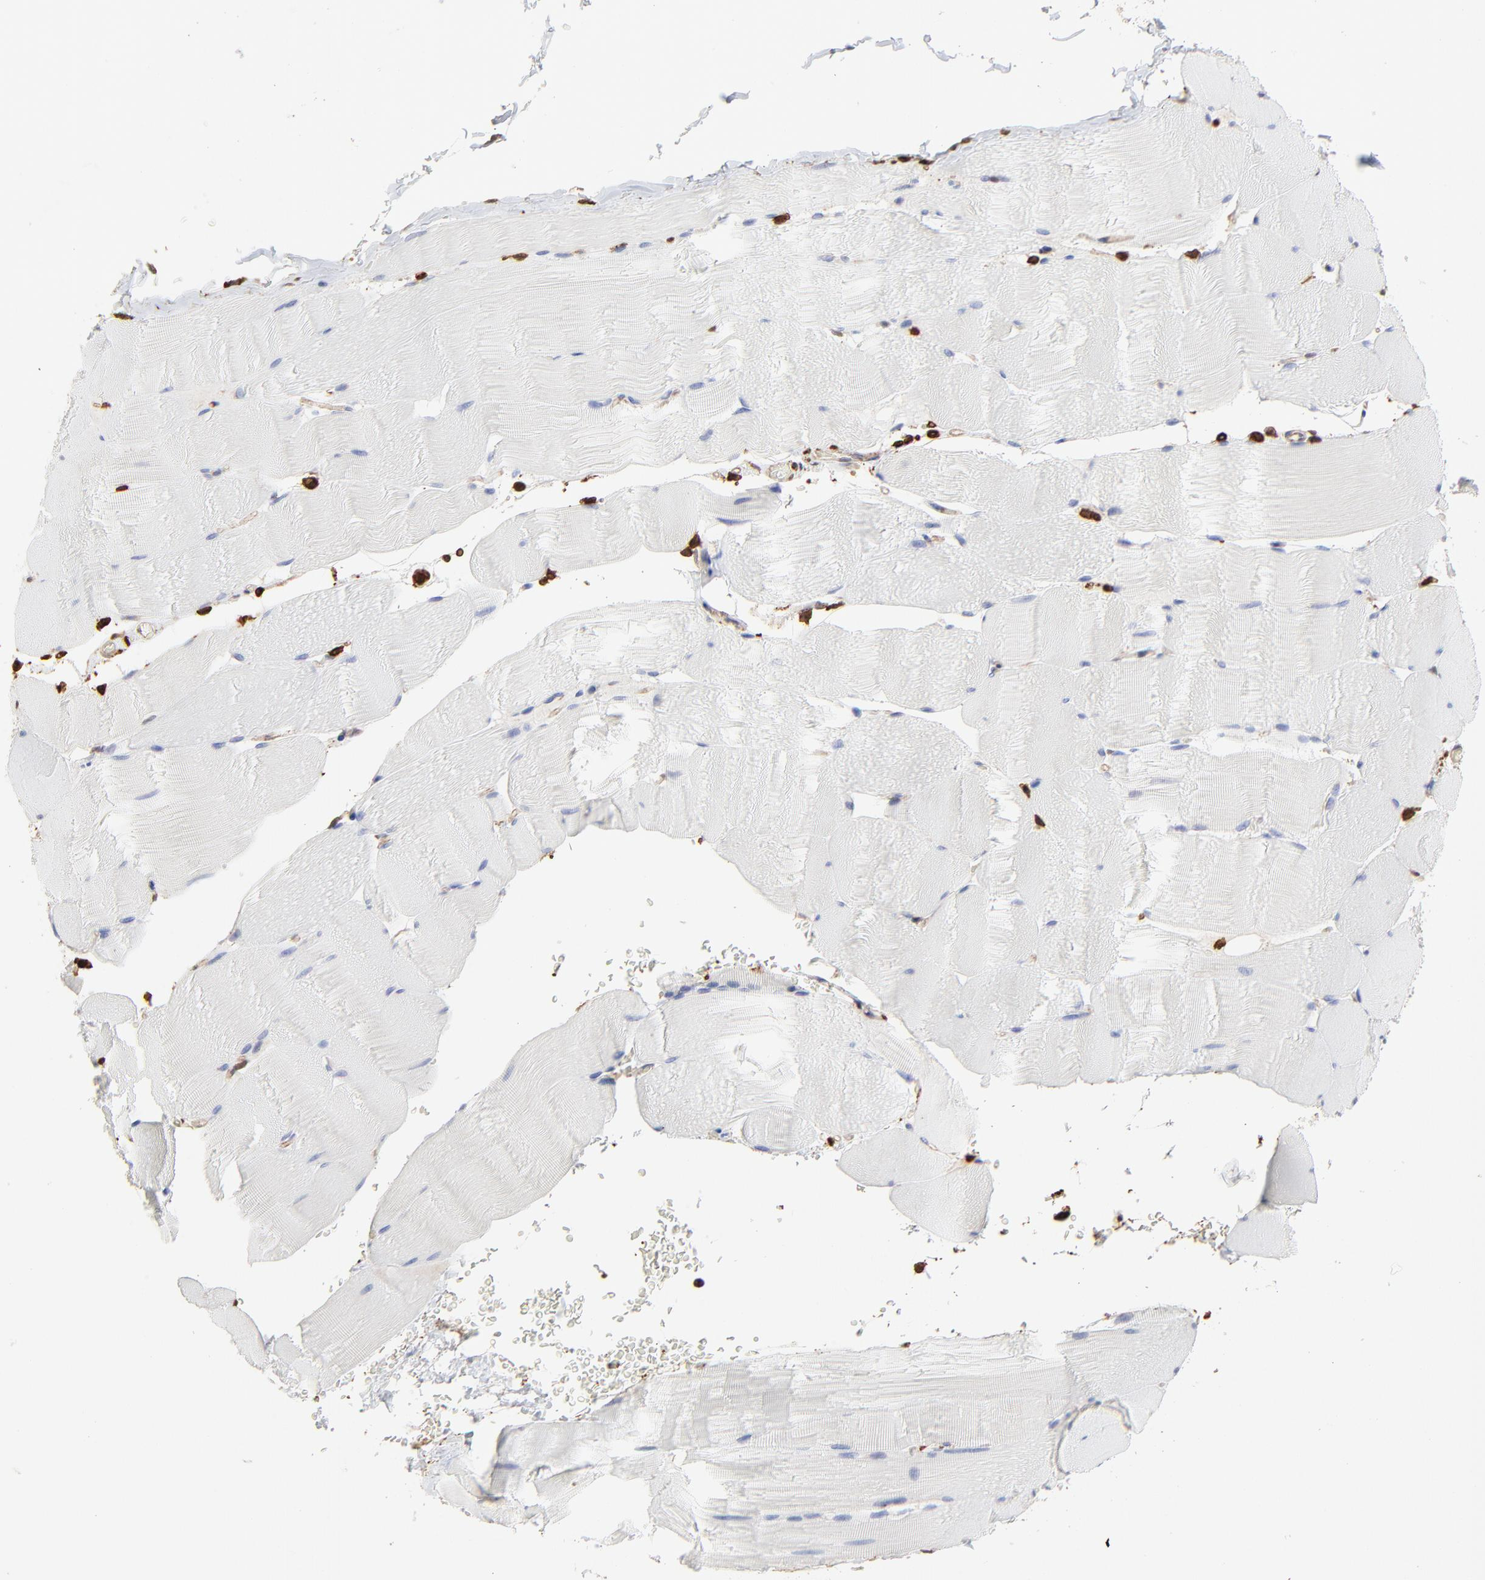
{"staining": {"intensity": "negative", "quantity": "none", "location": "none"}, "tissue": "skeletal muscle", "cell_type": "Myocytes", "image_type": "normal", "snomed": [{"axis": "morphology", "description": "Normal tissue, NOS"}, {"axis": "topography", "description": "Skeletal muscle"}], "caption": "This is a histopathology image of IHC staining of benign skeletal muscle, which shows no staining in myocytes. Brightfield microscopy of immunohistochemistry stained with DAB (brown) and hematoxylin (blue), captured at high magnification.", "gene": "SLC6A14", "patient": {"sex": "male", "age": 62}}